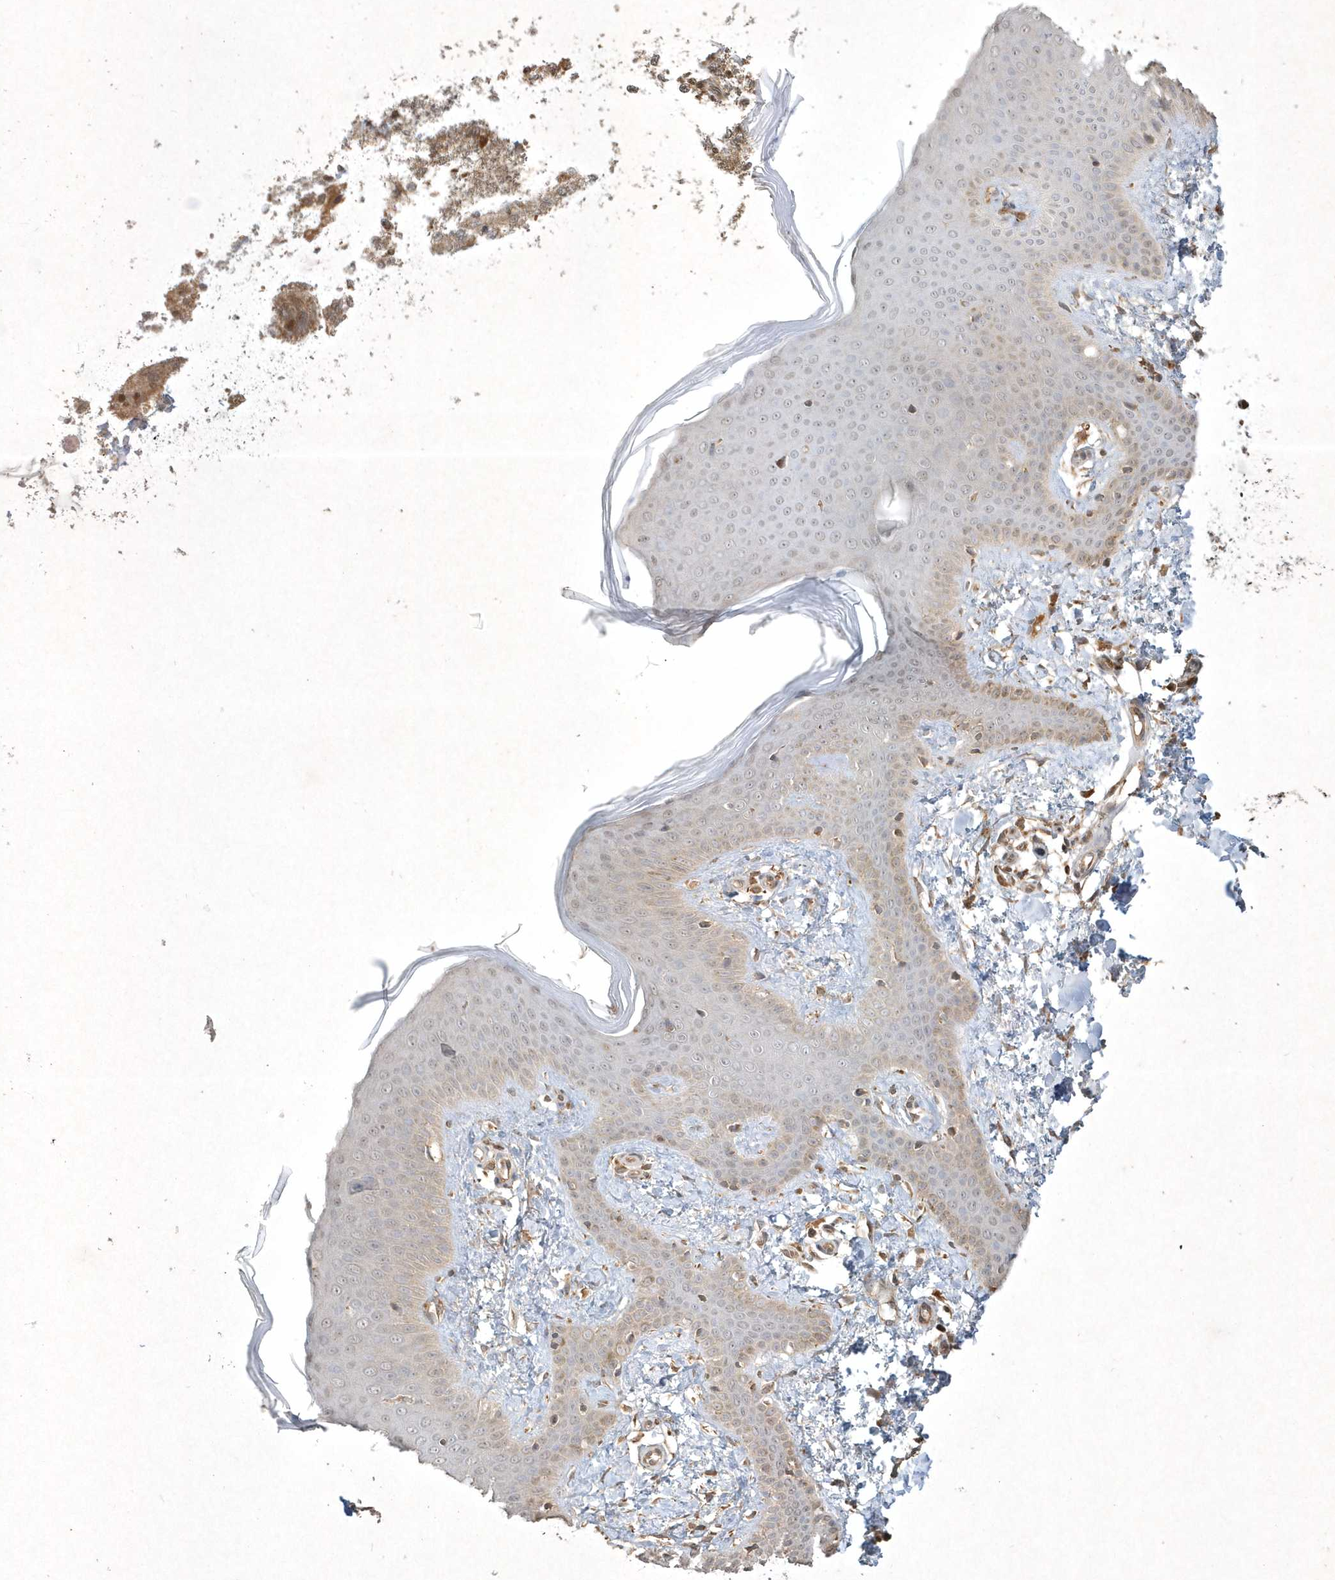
{"staining": {"intensity": "moderate", "quantity": ">75%", "location": "cytoplasmic/membranous"}, "tissue": "skin", "cell_type": "Fibroblasts", "image_type": "normal", "snomed": [{"axis": "morphology", "description": "Normal tissue, NOS"}, {"axis": "topography", "description": "Skin"}], "caption": "High-magnification brightfield microscopy of unremarkable skin stained with DAB (brown) and counterstained with hematoxylin (blue). fibroblasts exhibit moderate cytoplasmic/membranous staining is present in approximately>75% of cells. The protein of interest is shown in brown color, while the nuclei are stained blue.", "gene": "PLTP", "patient": {"sex": "male", "age": 36}}